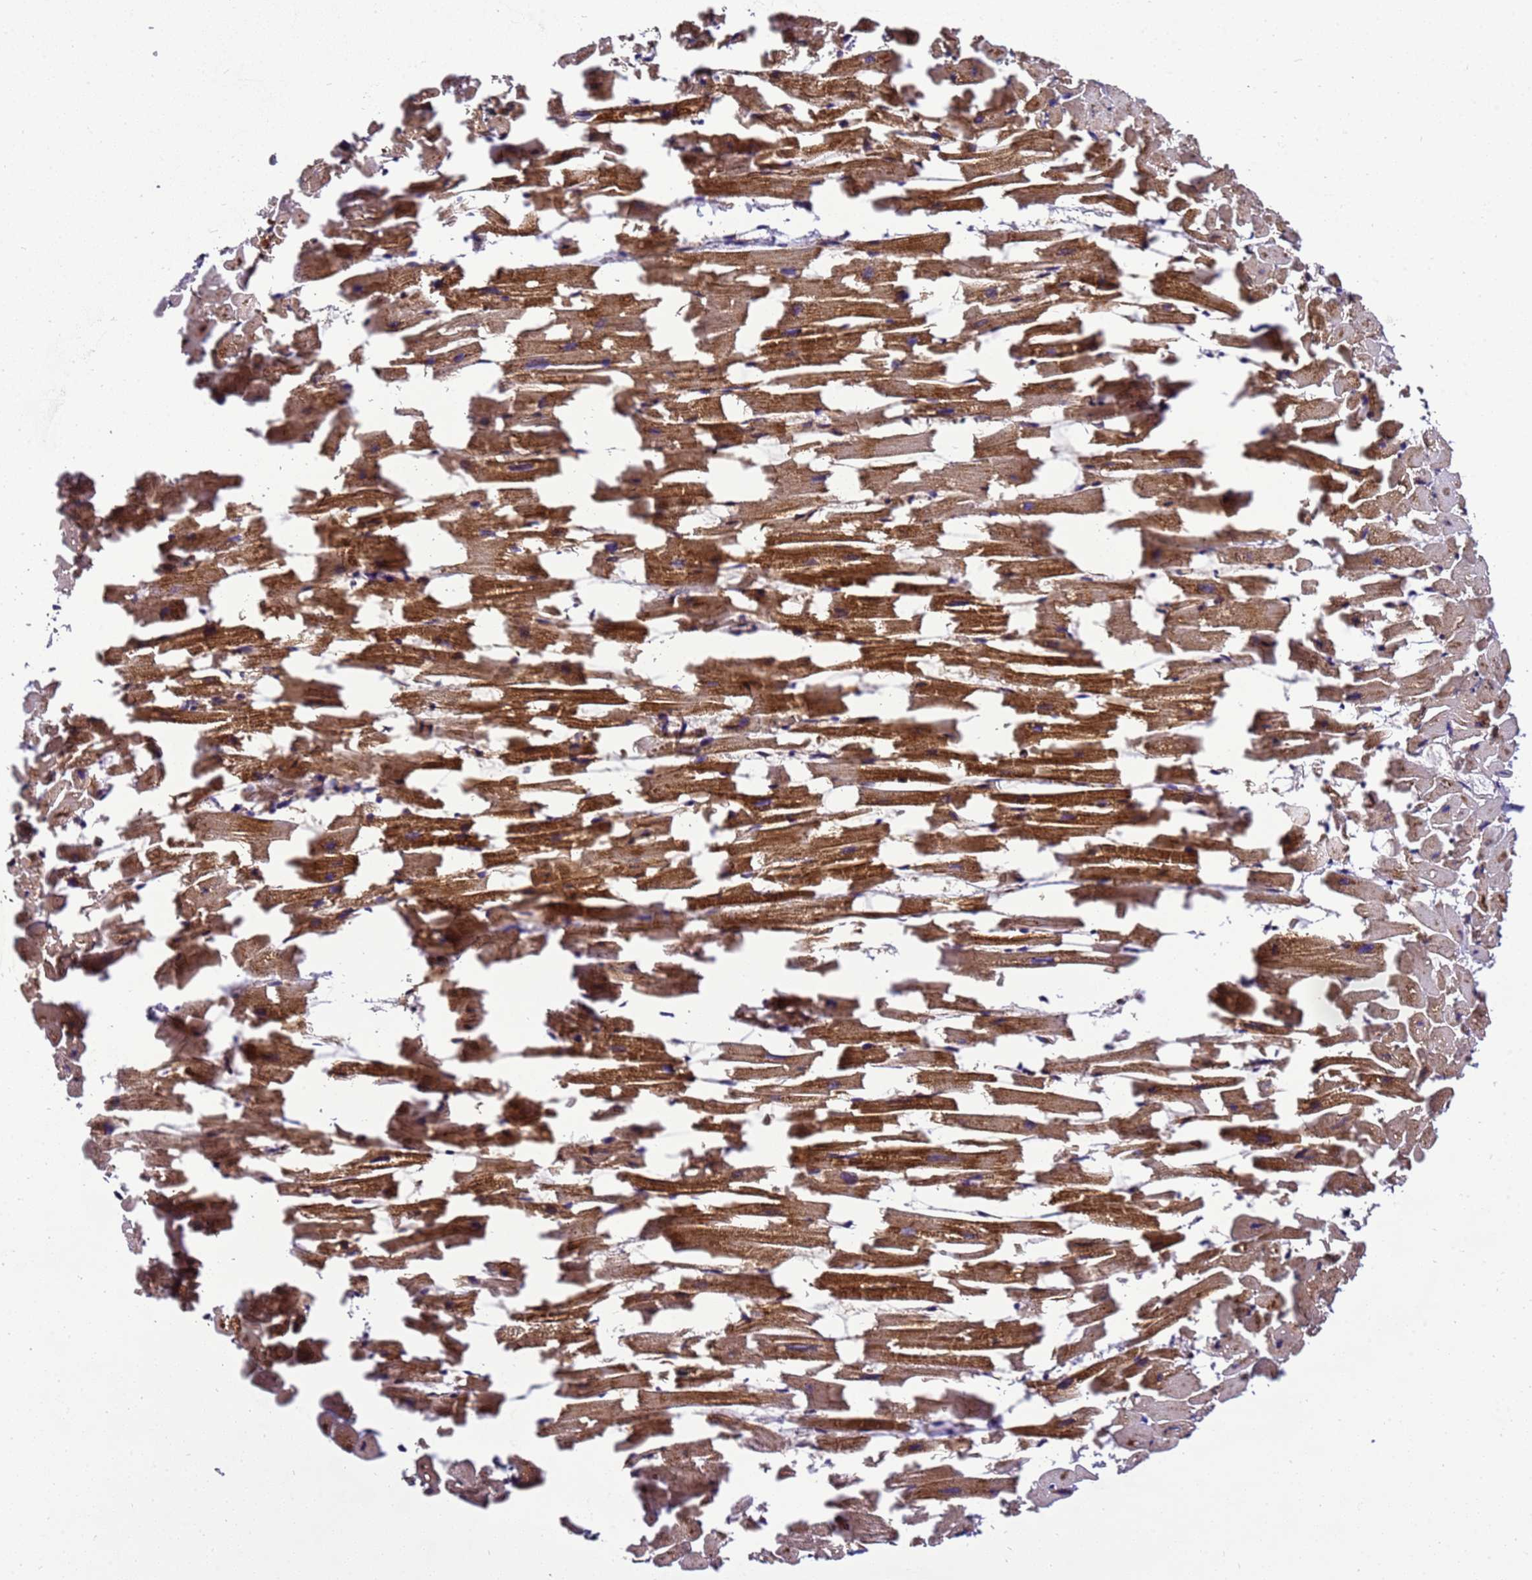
{"staining": {"intensity": "strong", "quantity": ">75%", "location": "cytoplasmic/membranous"}, "tissue": "heart muscle", "cell_type": "Cardiomyocytes", "image_type": "normal", "snomed": [{"axis": "morphology", "description": "Normal tissue, NOS"}, {"axis": "topography", "description": "Heart"}], "caption": "Heart muscle stained with a protein marker exhibits strong staining in cardiomyocytes.", "gene": "ZNF417", "patient": {"sex": "female", "age": 64}}